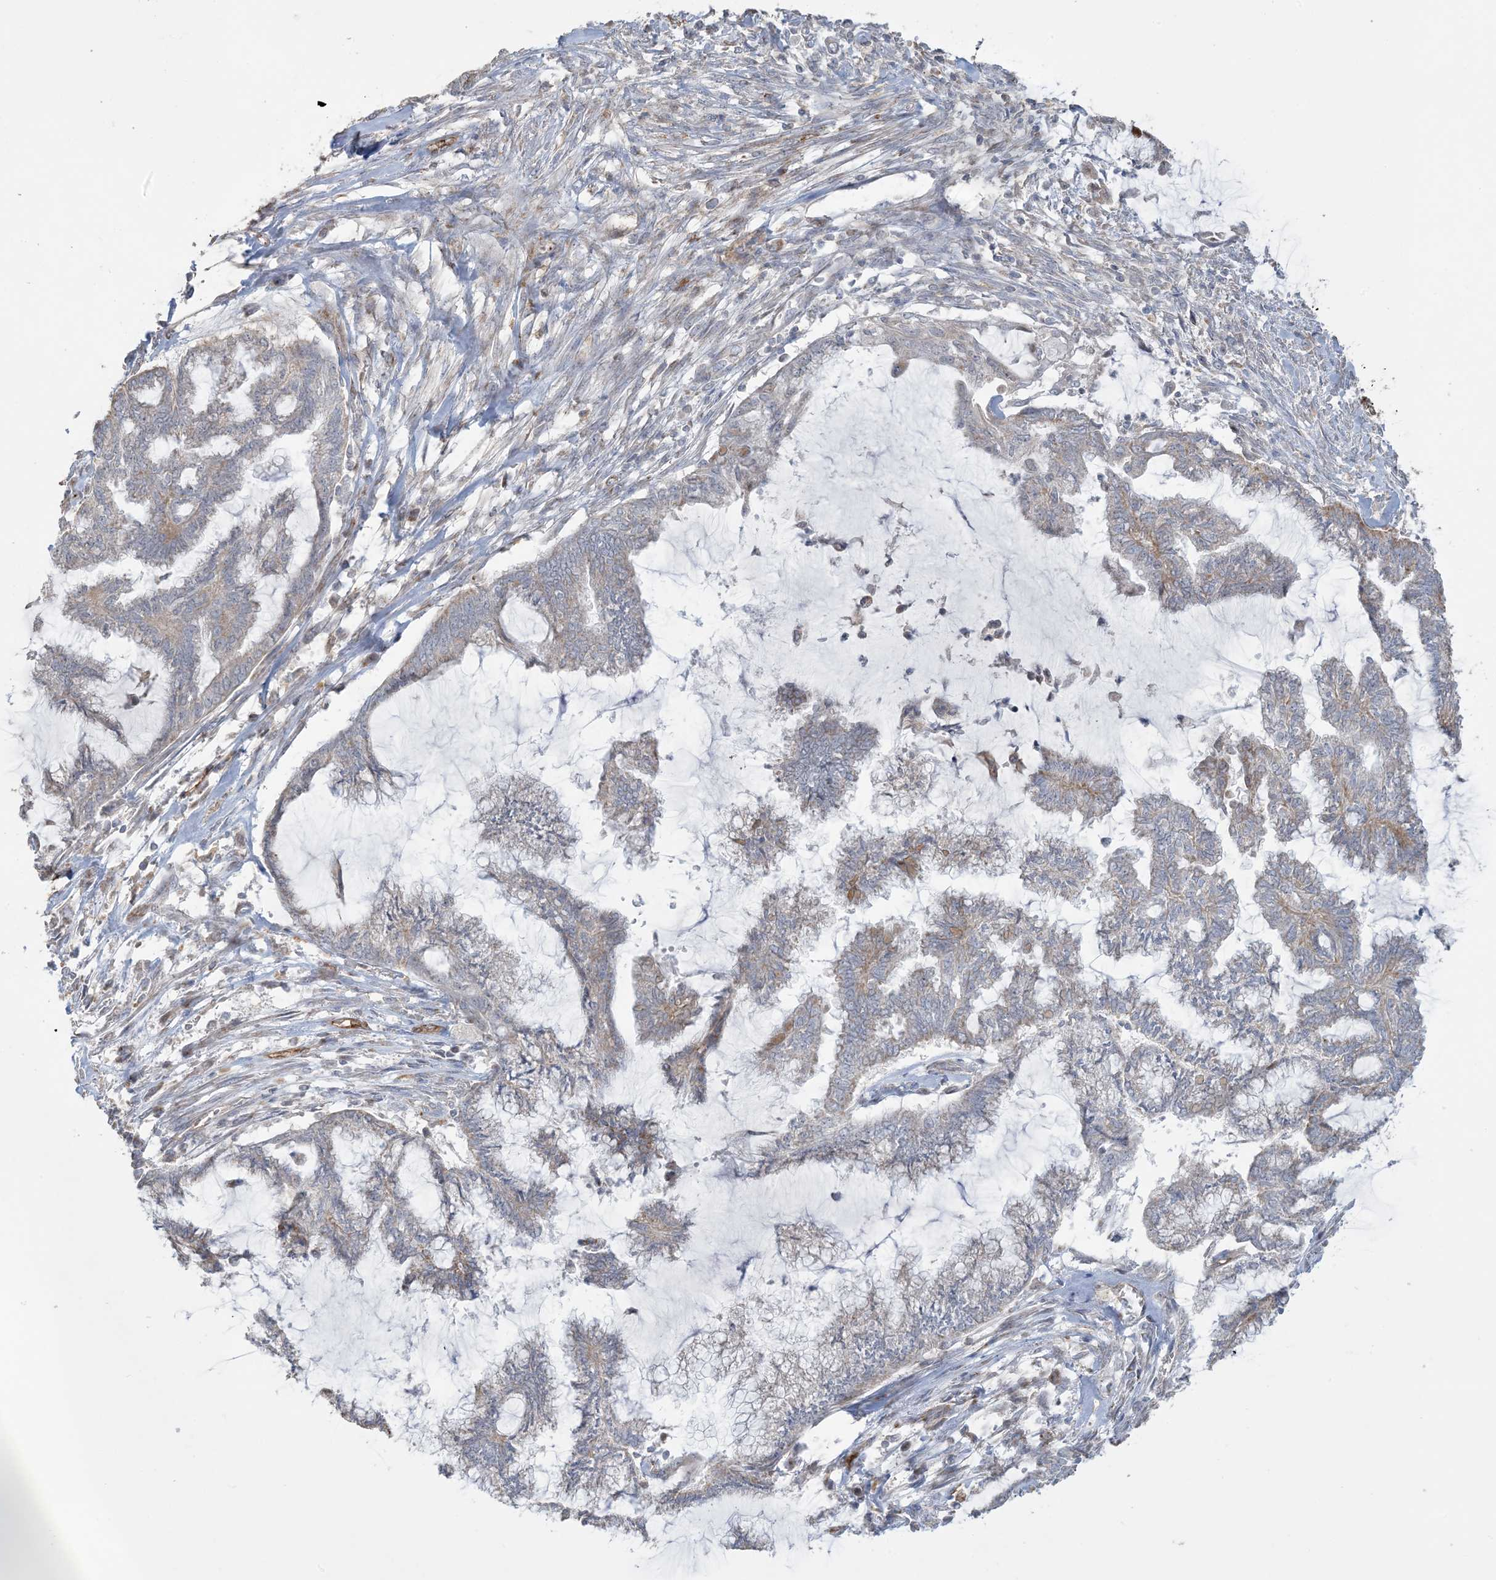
{"staining": {"intensity": "weak", "quantity": "25%-75%", "location": "cytoplasmic/membranous"}, "tissue": "endometrial cancer", "cell_type": "Tumor cells", "image_type": "cancer", "snomed": [{"axis": "morphology", "description": "Adenocarcinoma, NOS"}, {"axis": "topography", "description": "Endometrium"}], "caption": "Immunohistochemical staining of adenocarcinoma (endometrial) shows weak cytoplasmic/membranous protein staining in about 25%-75% of tumor cells. Nuclei are stained in blue.", "gene": "AGA", "patient": {"sex": "female", "age": 86}}